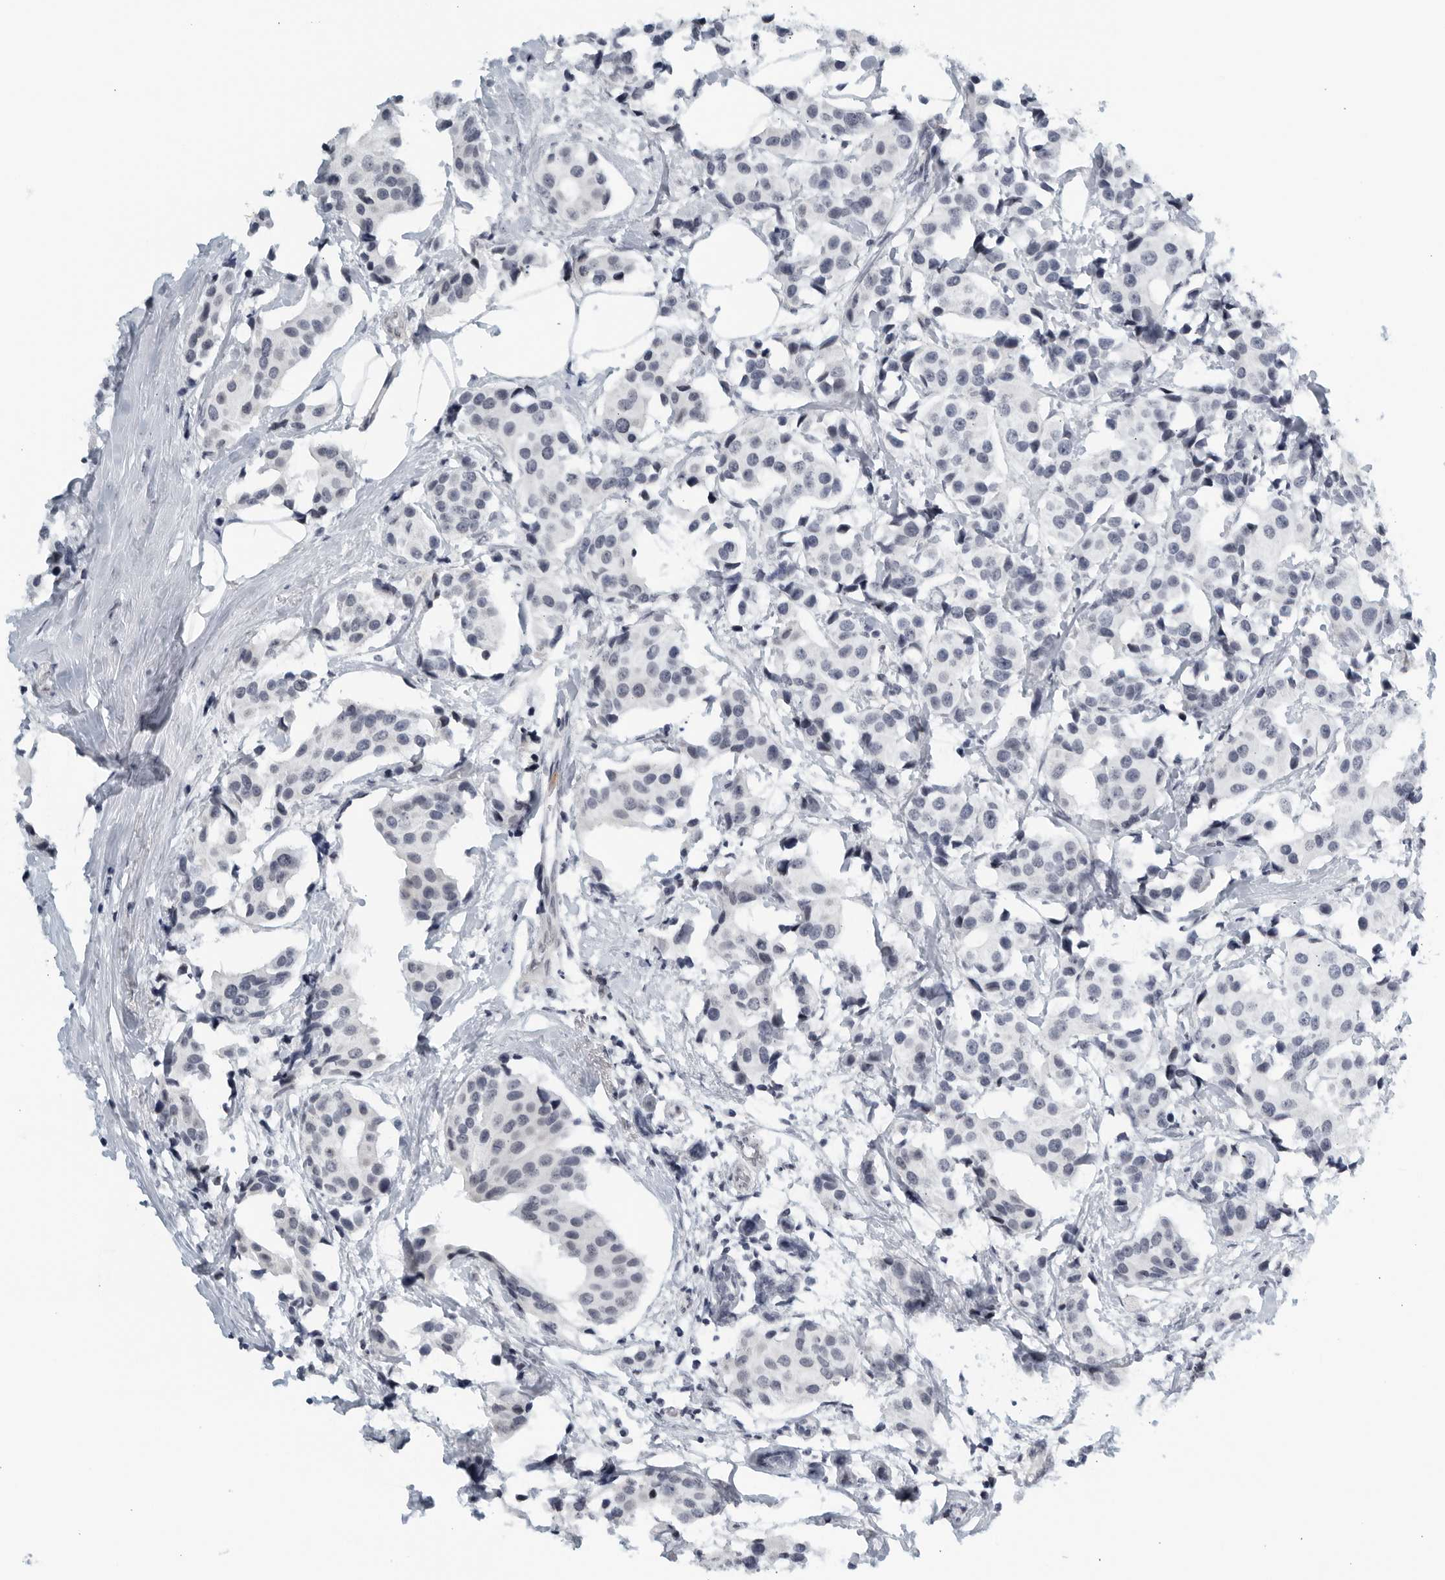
{"staining": {"intensity": "negative", "quantity": "none", "location": "none"}, "tissue": "breast cancer", "cell_type": "Tumor cells", "image_type": "cancer", "snomed": [{"axis": "morphology", "description": "Normal tissue, NOS"}, {"axis": "morphology", "description": "Duct carcinoma"}, {"axis": "topography", "description": "Breast"}], "caption": "DAB (3,3'-diaminobenzidine) immunohistochemical staining of human breast intraductal carcinoma demonstrates no significant expression in tumor cells.", "gene": "KLK7", "patient": {"sex": "female", "age": 39}}